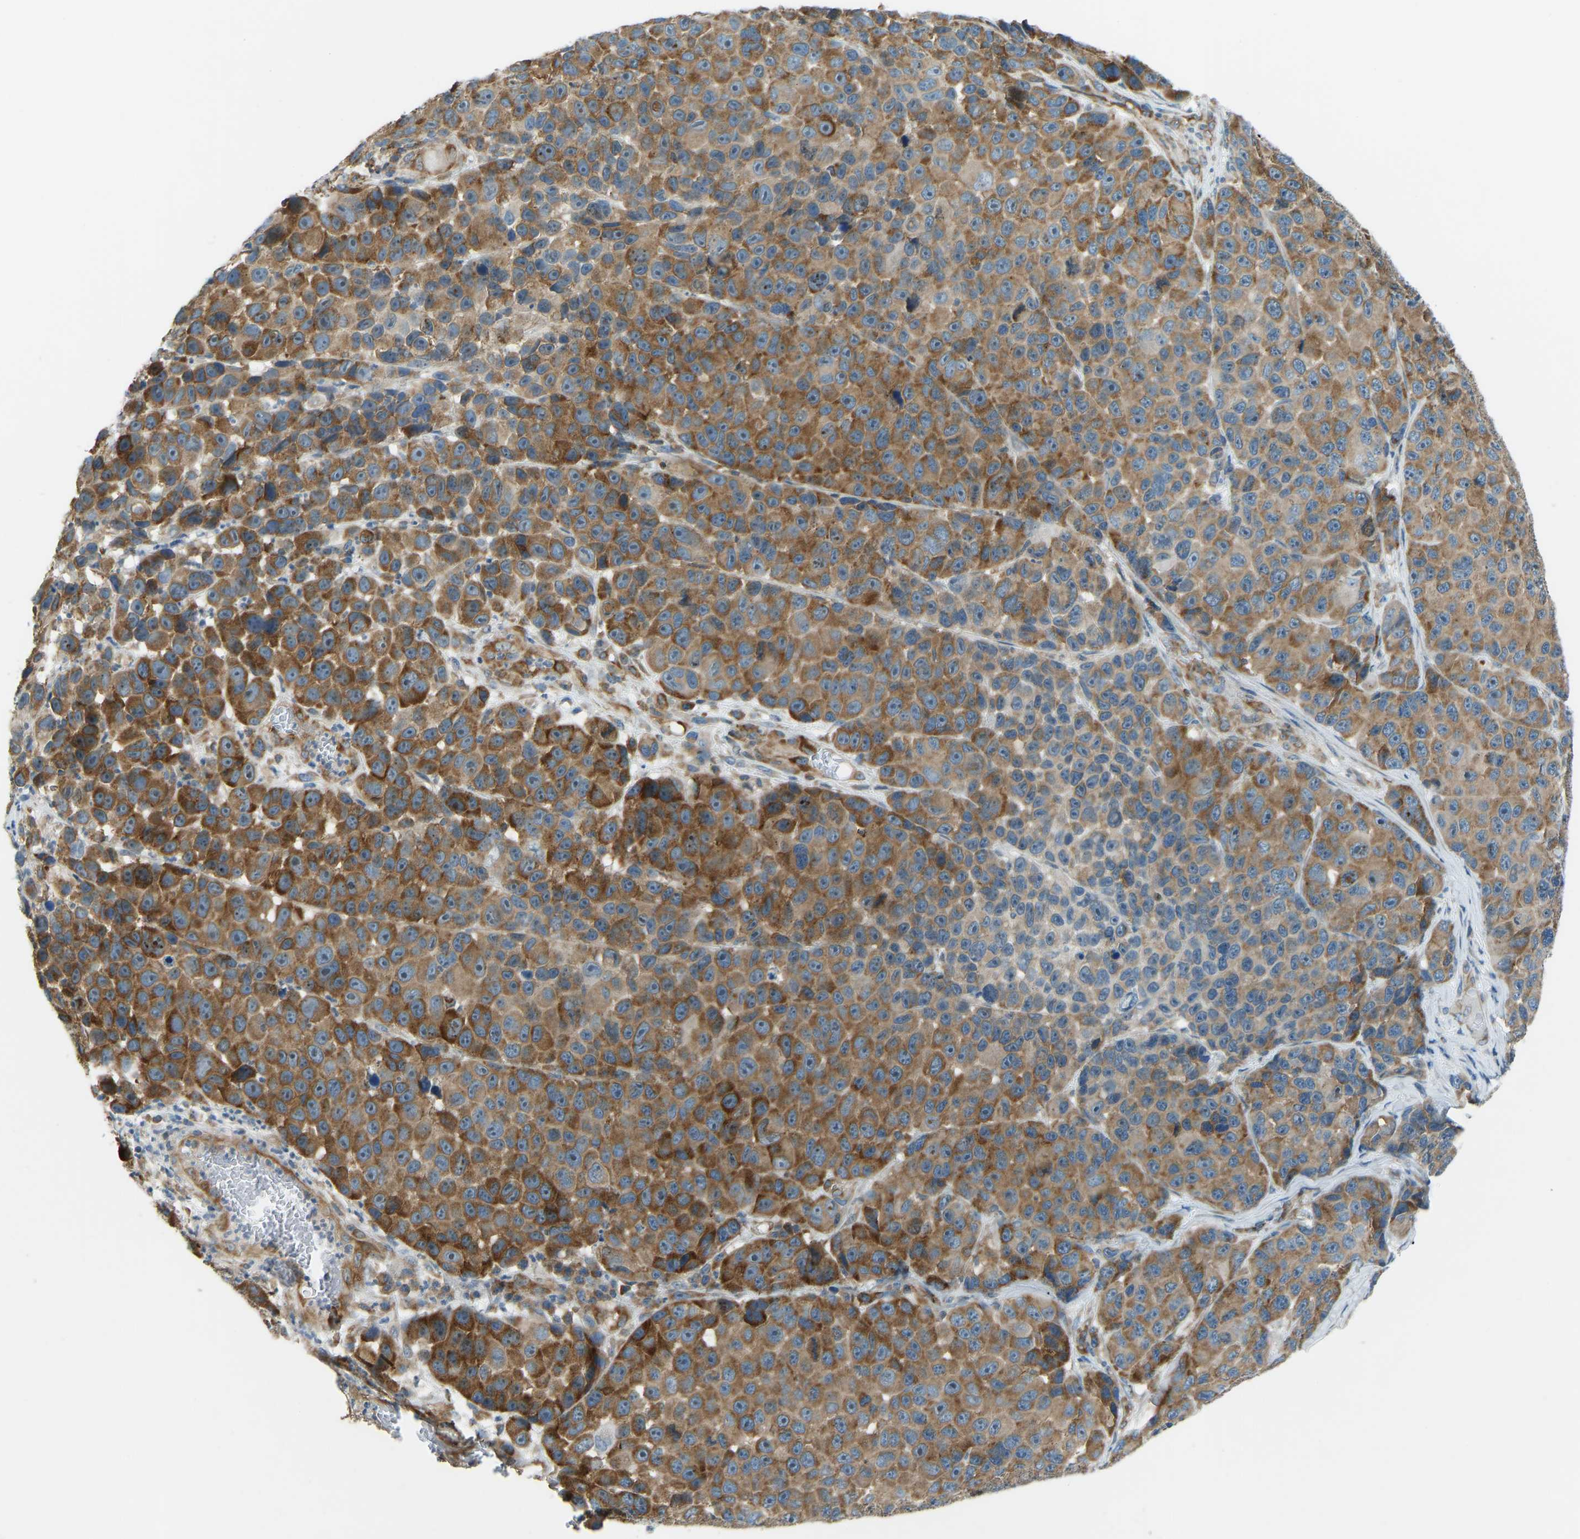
{"staining": {"intensity": "moderate", "quantity": ">75%", "location": "cytoplasmic/membranous"}, "tissue": "melanoma", "cell_type": "Tumor cells", "image_type": "cancer", "snomed": [{"axis": "morphology", "description": "Malignant melanoma, NOS"}, {"axis": "topography", "description": "Skin"}], "caption": "The immunohistochemical stain highlights moderate cytoplasmic/membranous expression in tumor cells of melanoma tissue.", "gene": "STAU2", "patient": {"sex": "male", "age": 53}}